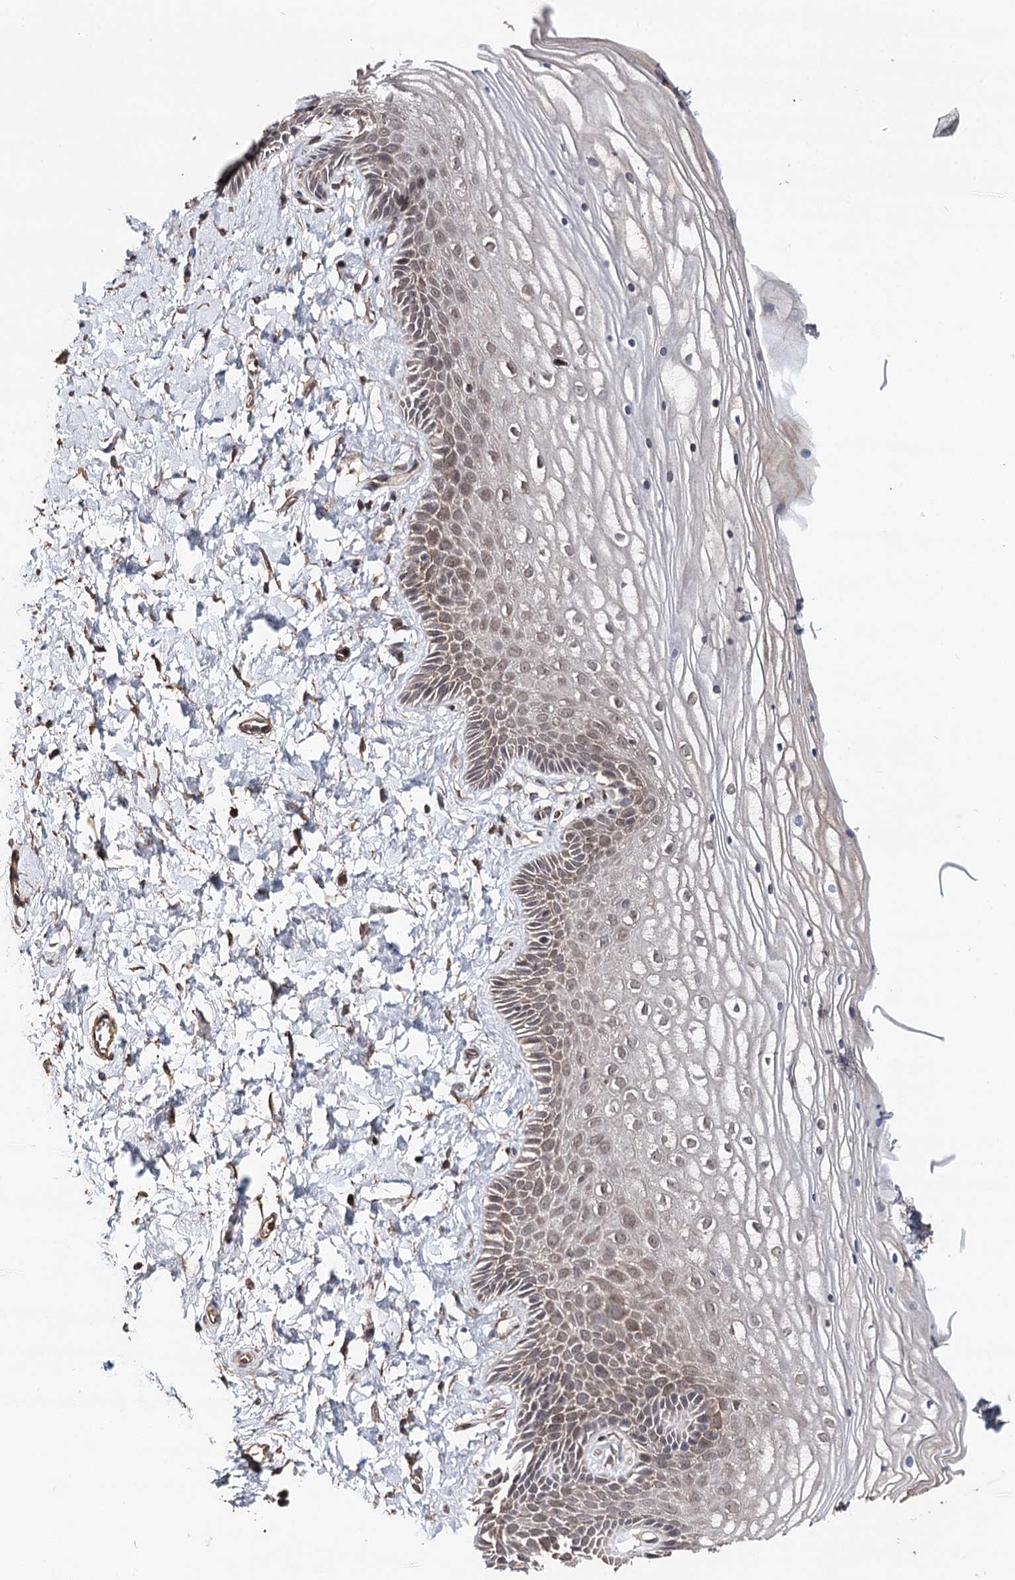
{"staining": {"intensity": "moderate", "quantity": "25%-75%", "location": "nuclear"}, "tissue": "vagina", "cell_type": "Squamous epithelial cells", "image_type": "normal", "snomed": [{"axis": "morphology", "description": "Normal tissue, NOS"}, {"axis": "topography", "description": "Vagina"}, {"axis": "topography", "description": "Cervix"}], "caption": "The image exhibits a brown stain indicating the presence of a protein in the nuclear of squamous epithelial cells in vagina. (DAB = brown stain, brightfield microscopy at high magnification).", "gene": "NOPCHAP1", "patient": {"sex": "female", "age": 40}}